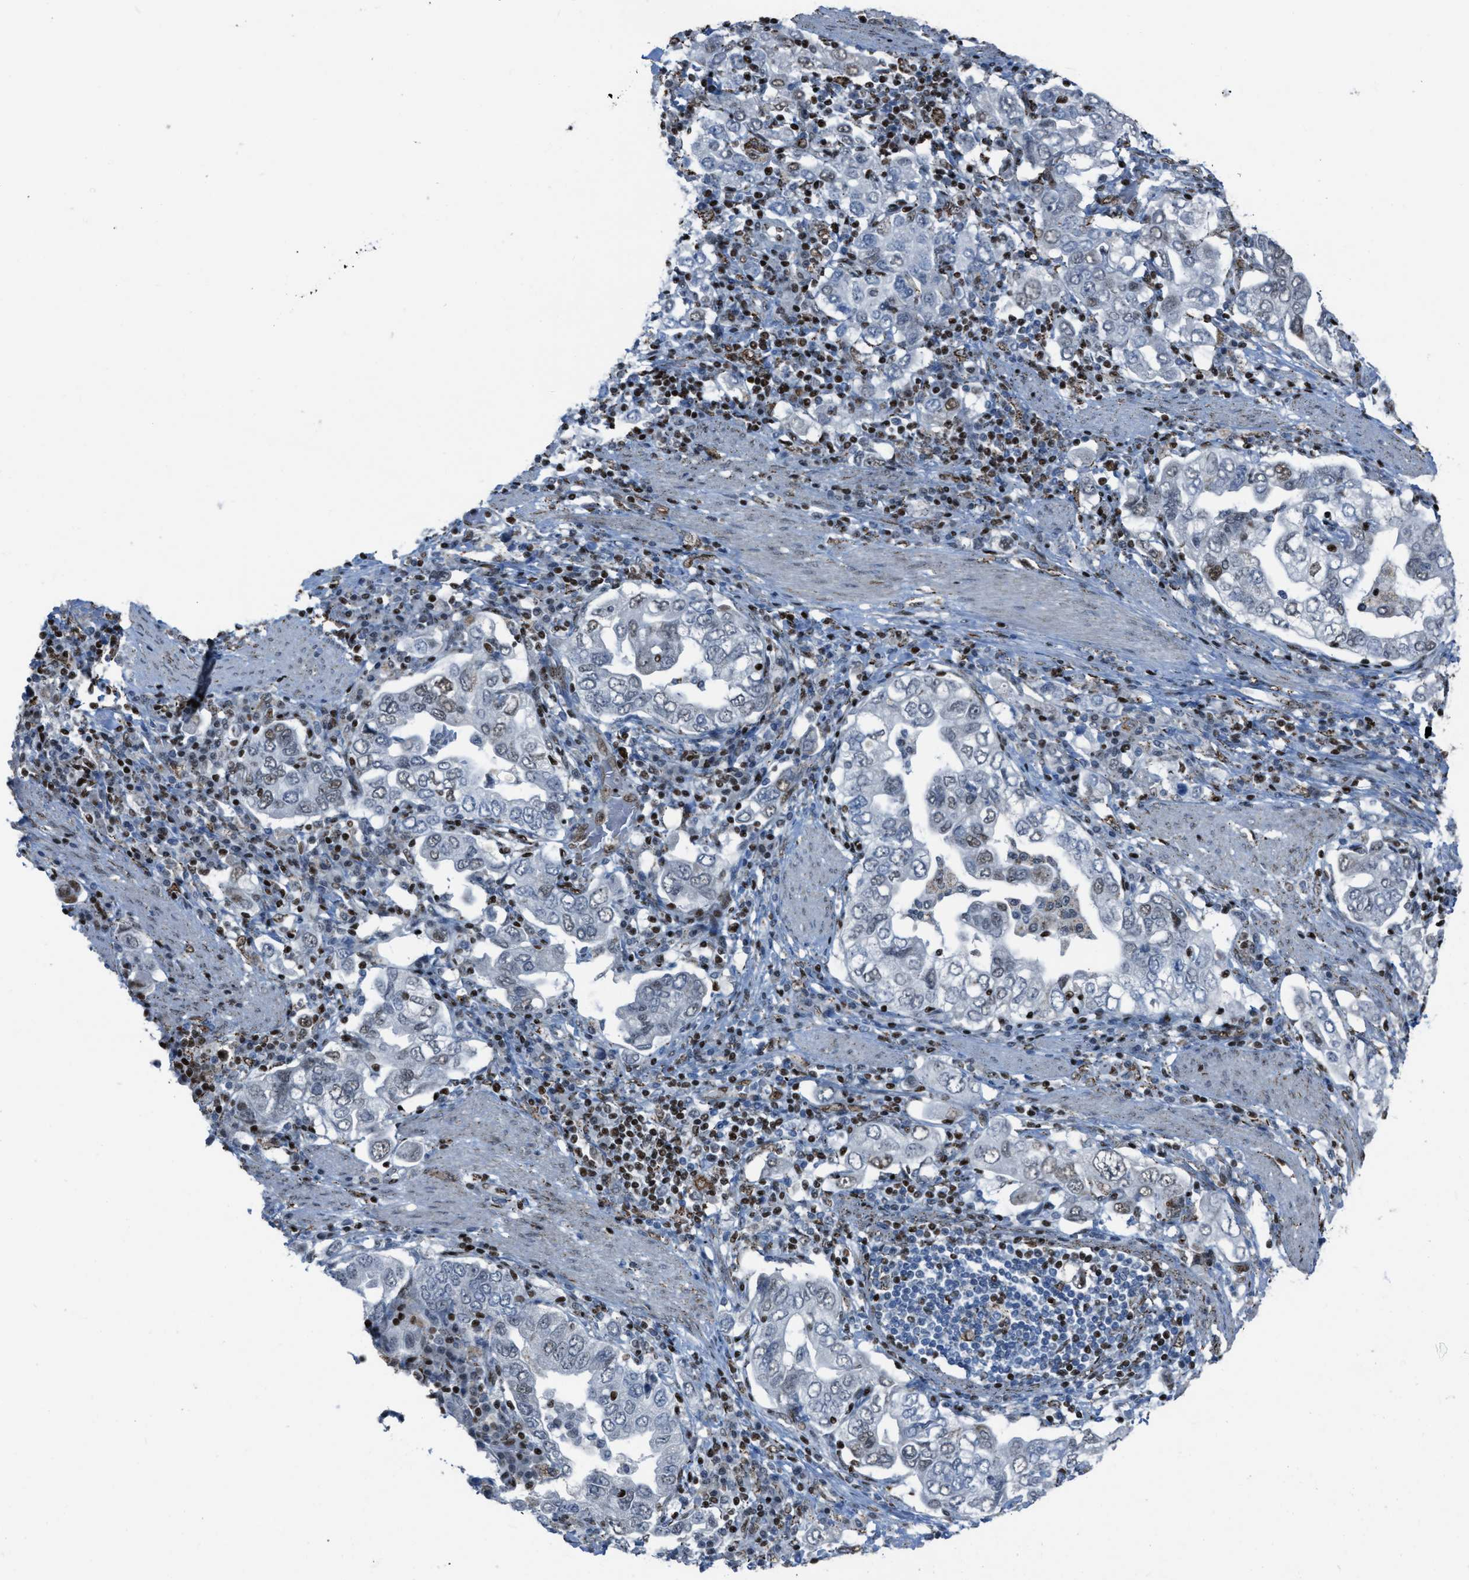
{"staining": {"intensity": "weak", "quantity": "<25%", "location": "nuclear"}, "tissue": "stomach cancer", "cell_type": "Tumor cells", "image_type": "cancer", "snomed": [{"axis": "morphology", "description": "Adenocarcinoma, NOS"}, {"axis": "topography", "description": "Stomach, upper"}], "caption": "The micrograph shows no staining of tumor cells in stomach cancer (adenocarcinoma).", "gene": "SLFN5", "patient": {"sex": "male", "age": 62}}